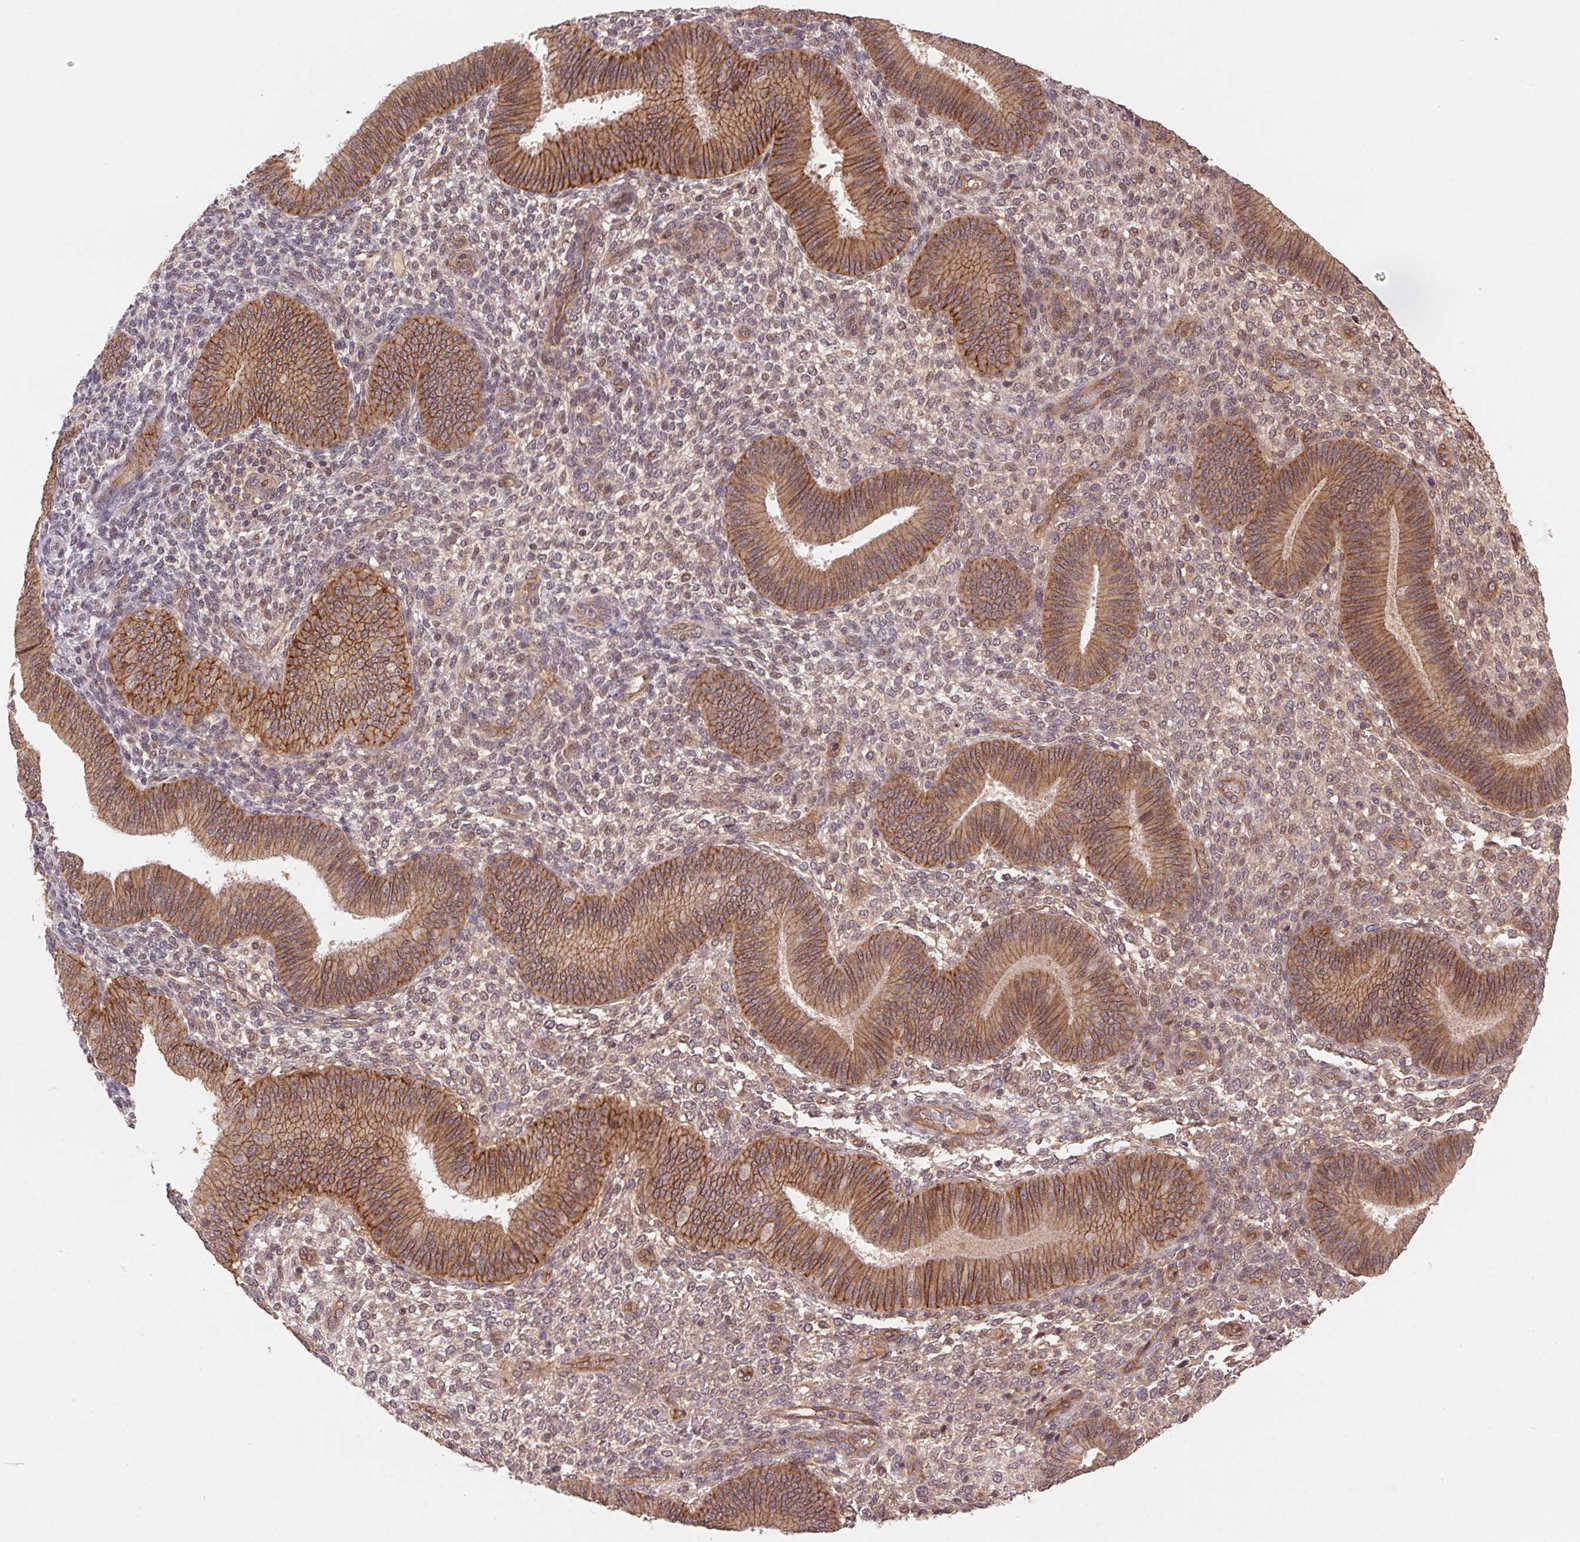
{"staining": {"intensity": "weak", "quantity": "<25%", "location": "nuclear"}, "tissue": "endometrium", "cell_type": "Cells in endometrial stroma", "image_type": "normal", "snomed": [{"axis": "morphology", "description": "Normal tissue, NOS"}, {"axis": "topography", "description": "Endometrium"}], "caption": "Cells in endometrial stroma are negative for brown protein staining in normal endometrium. (Brightfield microscopy of DAB (3,3'-diaminobenzidine) immunohistochemistry (IHC) at high magnification).", "gene": "SLC52A2", "patient": {"sex": "female", "age": 39}}